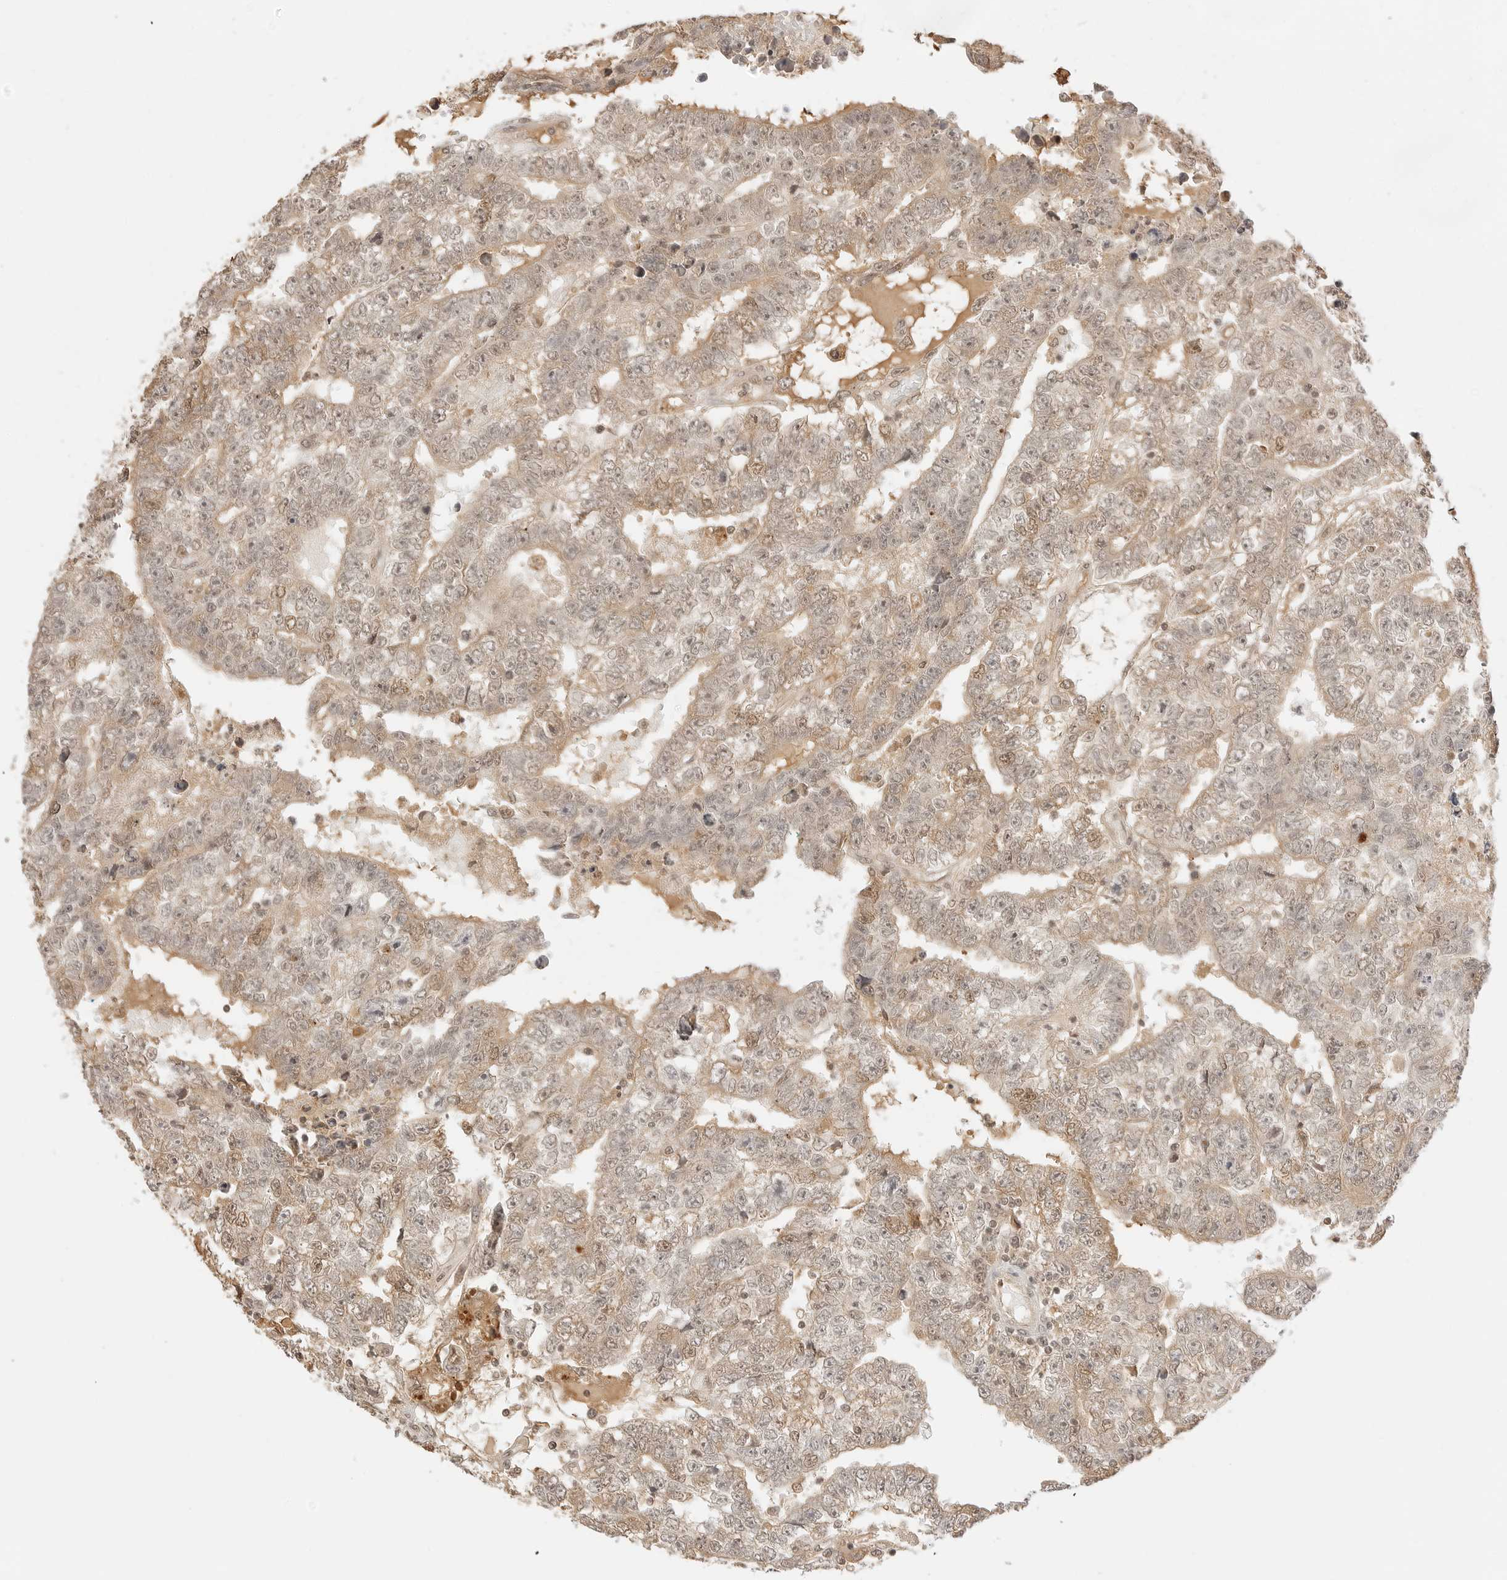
{"staining": {"intensity": "weak", "quantity": ">75%", "location": "cytoplasmic/membranous"}, "tissue": "testis cancer", "cell_type": "Tumor cells", "image_type": "cancer", "snomed": [{"axis": "morphology", "description": "Carcinoma, Embryonal, NOS"}, {"axis": "topography", "description": "Testis"}], "caption": "Weak cytoplasmic/membranous protein positivity is present in about >75% of tumor cells in testis cancer (embryonal carcinoma).", "gene": "SEPTIN4", "patient": {"sex": "male", "age": 25}}